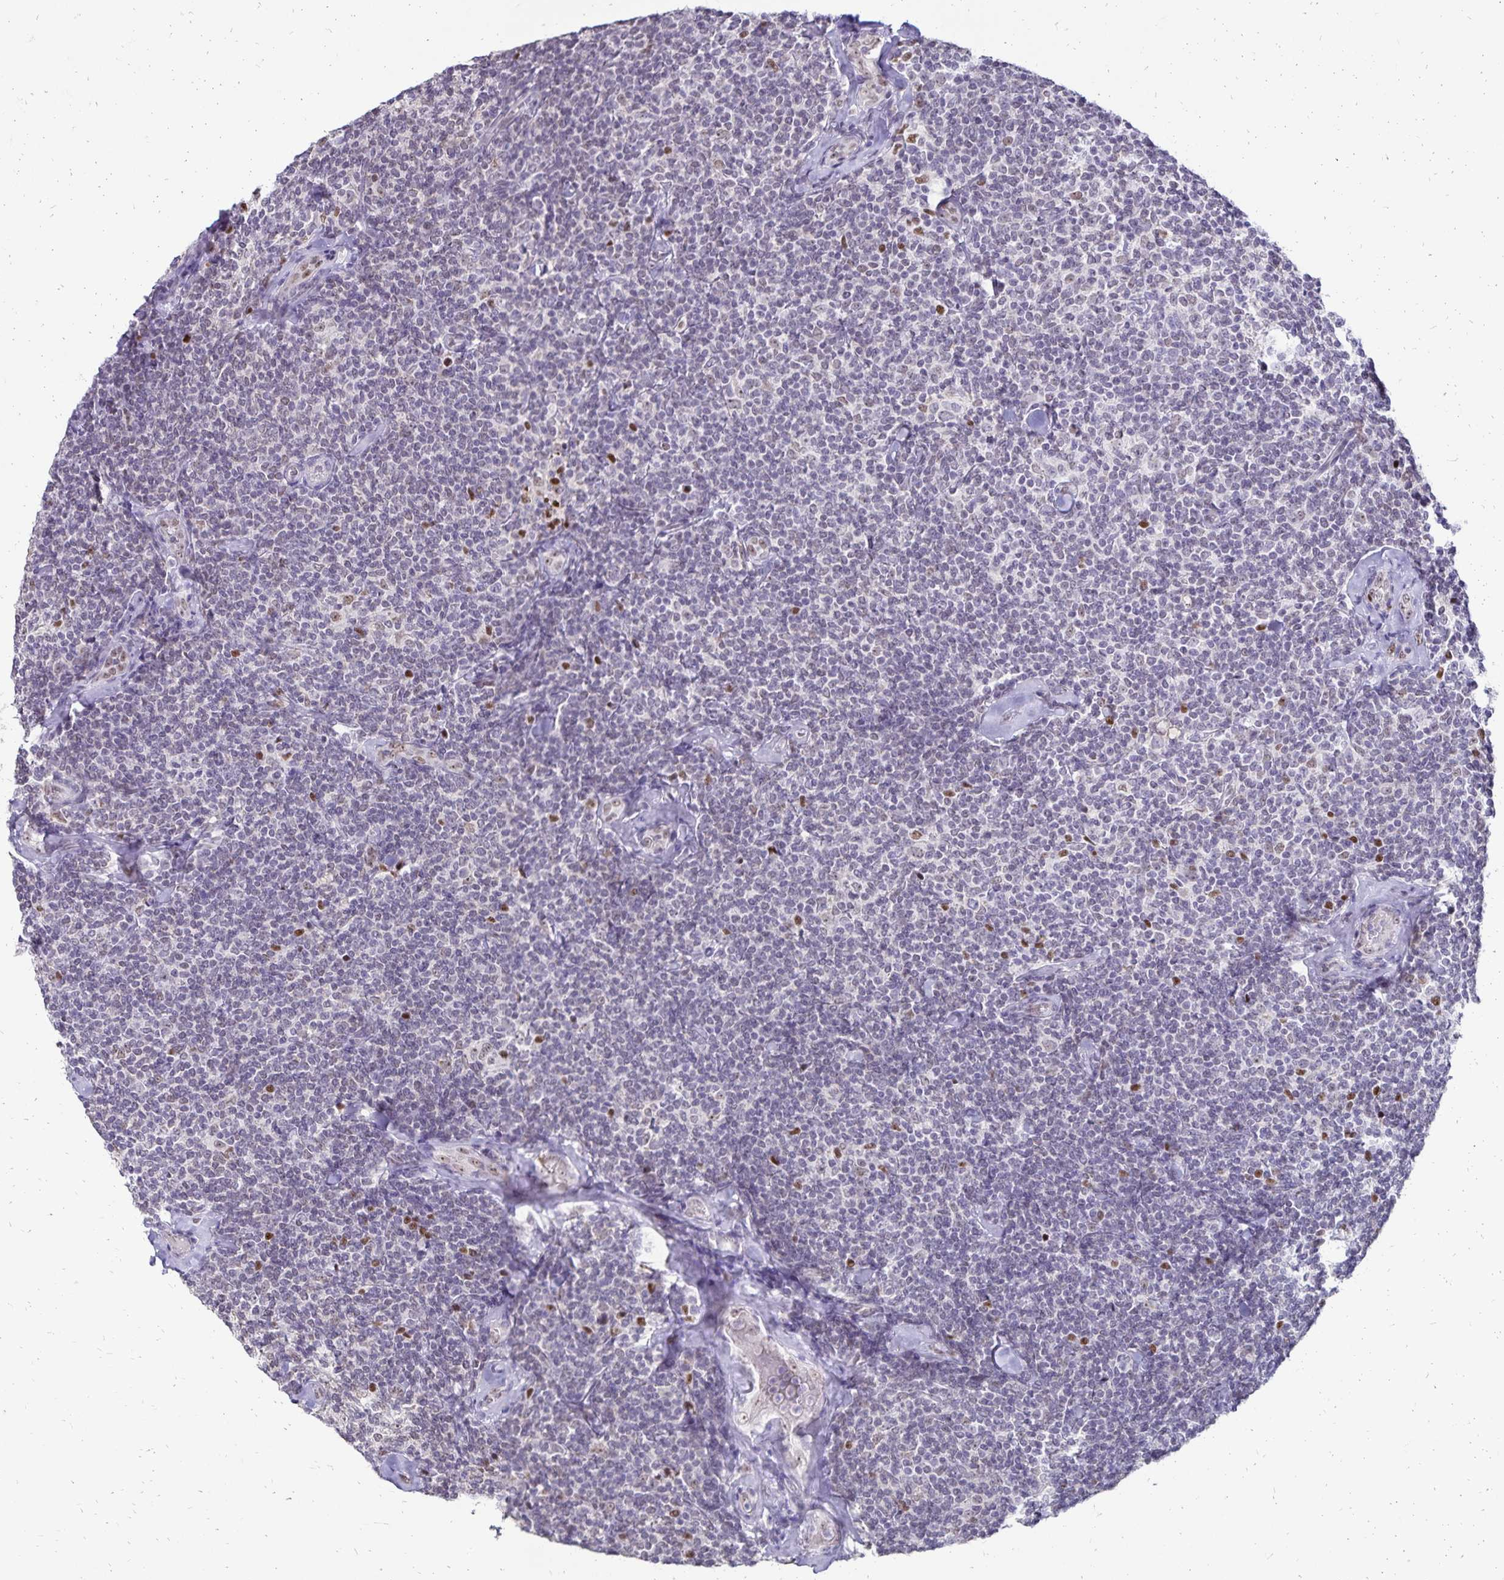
{"staining": {"intensity": "negative", "quantity": "none", "location": "none"}, "tissue": "lymphoma", "cell_type": "Tumor cells", "image_type": "cancer", "snomed": [{"axis": "morphology", "description": "Malignant lymphoma, non-Hodgkin's type, Low grade"}, {"axis": "topography", "description": "Lymph node"}], "caption": "There is no significant staining in tumor cells of malignant lymphoma, non-Hodgkin's type (low-grade).", "gene": "POLB", "patient": {"sex": "female", "age": 56}}